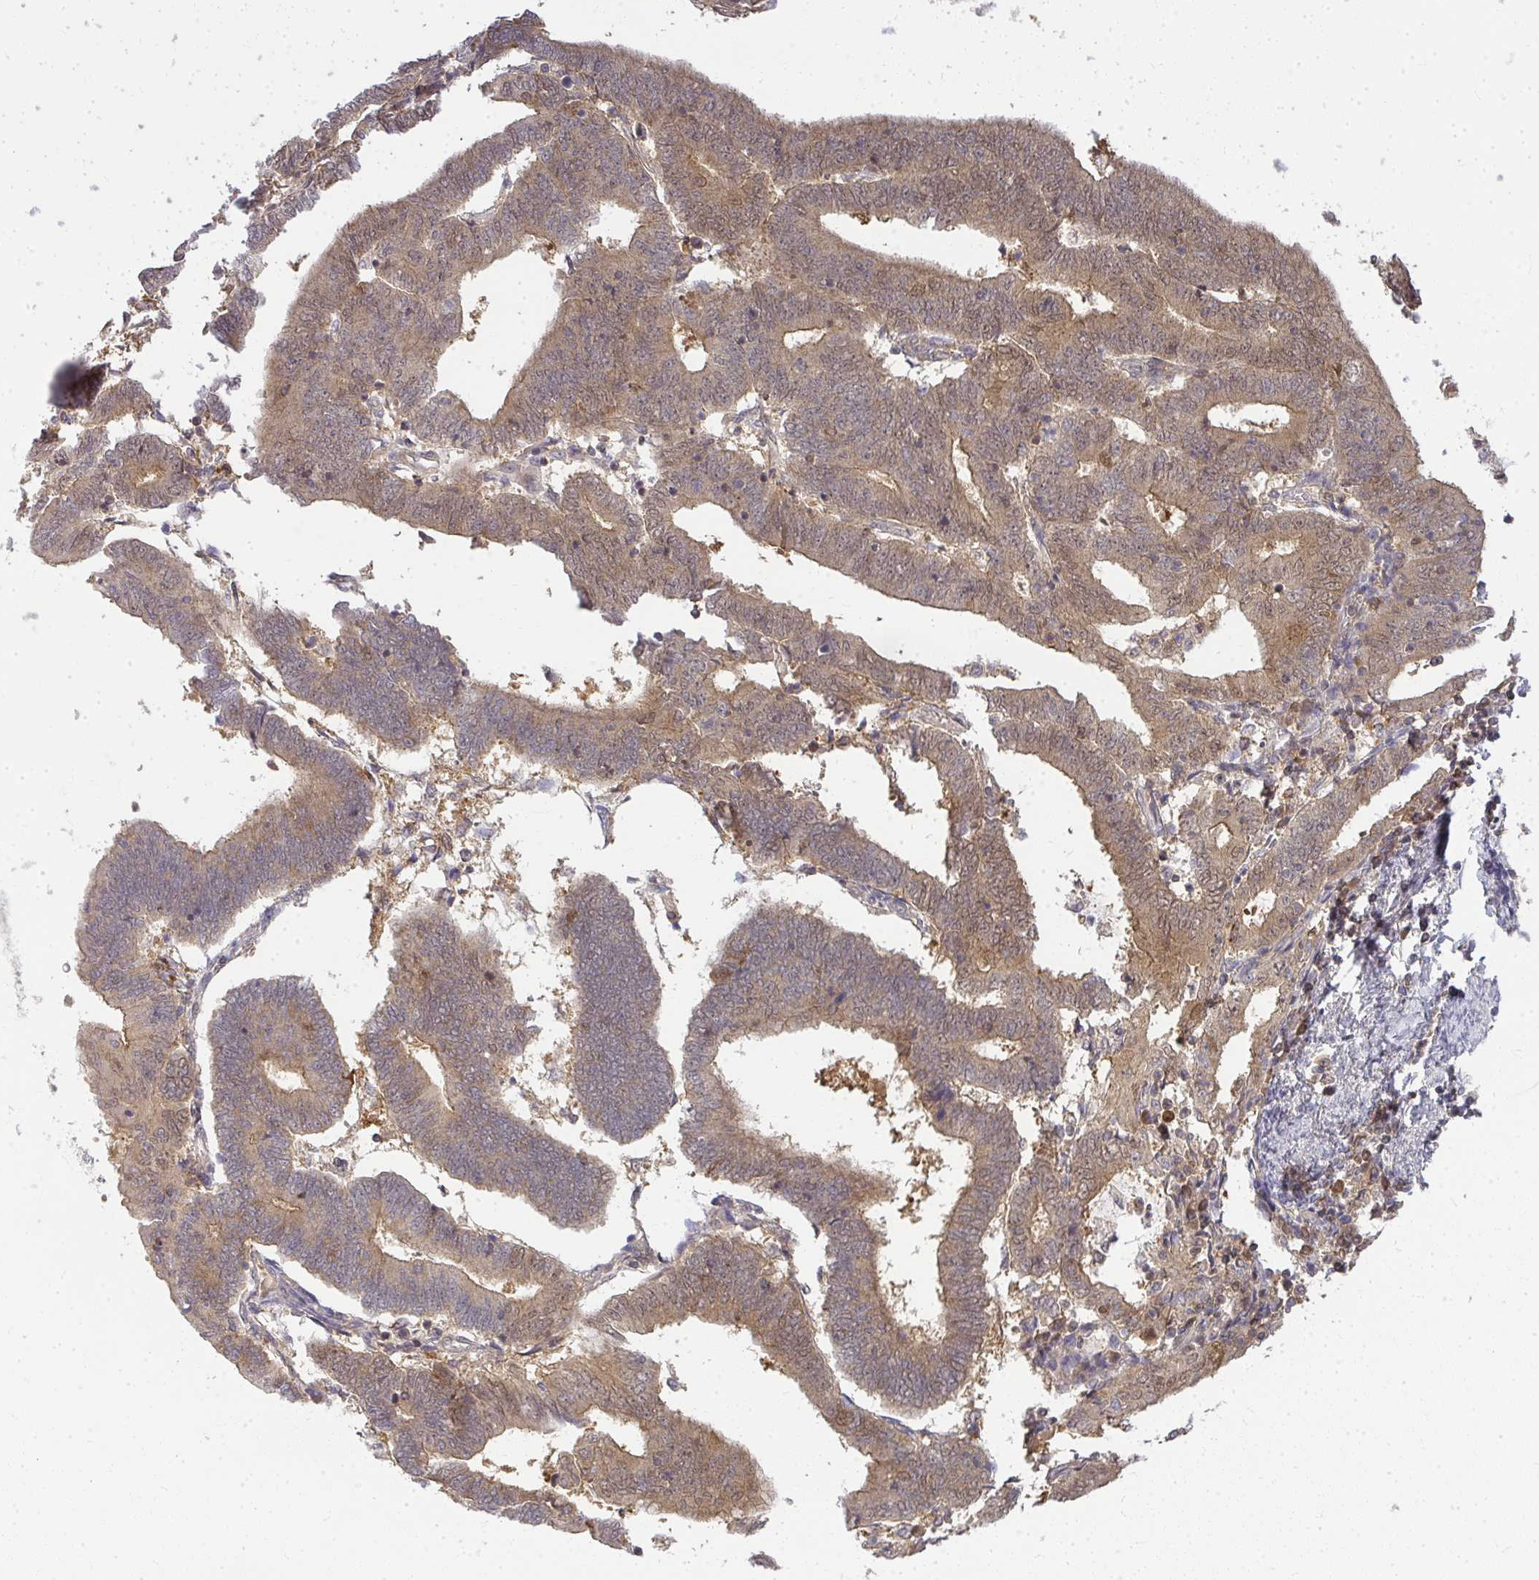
{"staining": {"intensity": "moderate", "quantity": ">75%", "location": "cytoplasmic/membranous"}, "tissue": "endometrial cancer", "cell_type": "Tumor cells", "image_type": "cancer", "snomed": [{"axis": "morphology", "description": "Adenocarcinoma, NOS"}, {"axis": "topography", "description": "Endometrium"}], "caption": "Protein expression analysis of human endometrial cancer reveals moderate cytoplasmic/membranous positivity in approximately >75% of tumor cells.", "gene": "HDHD2", "patient": {"sex": "female", "age": 70}}